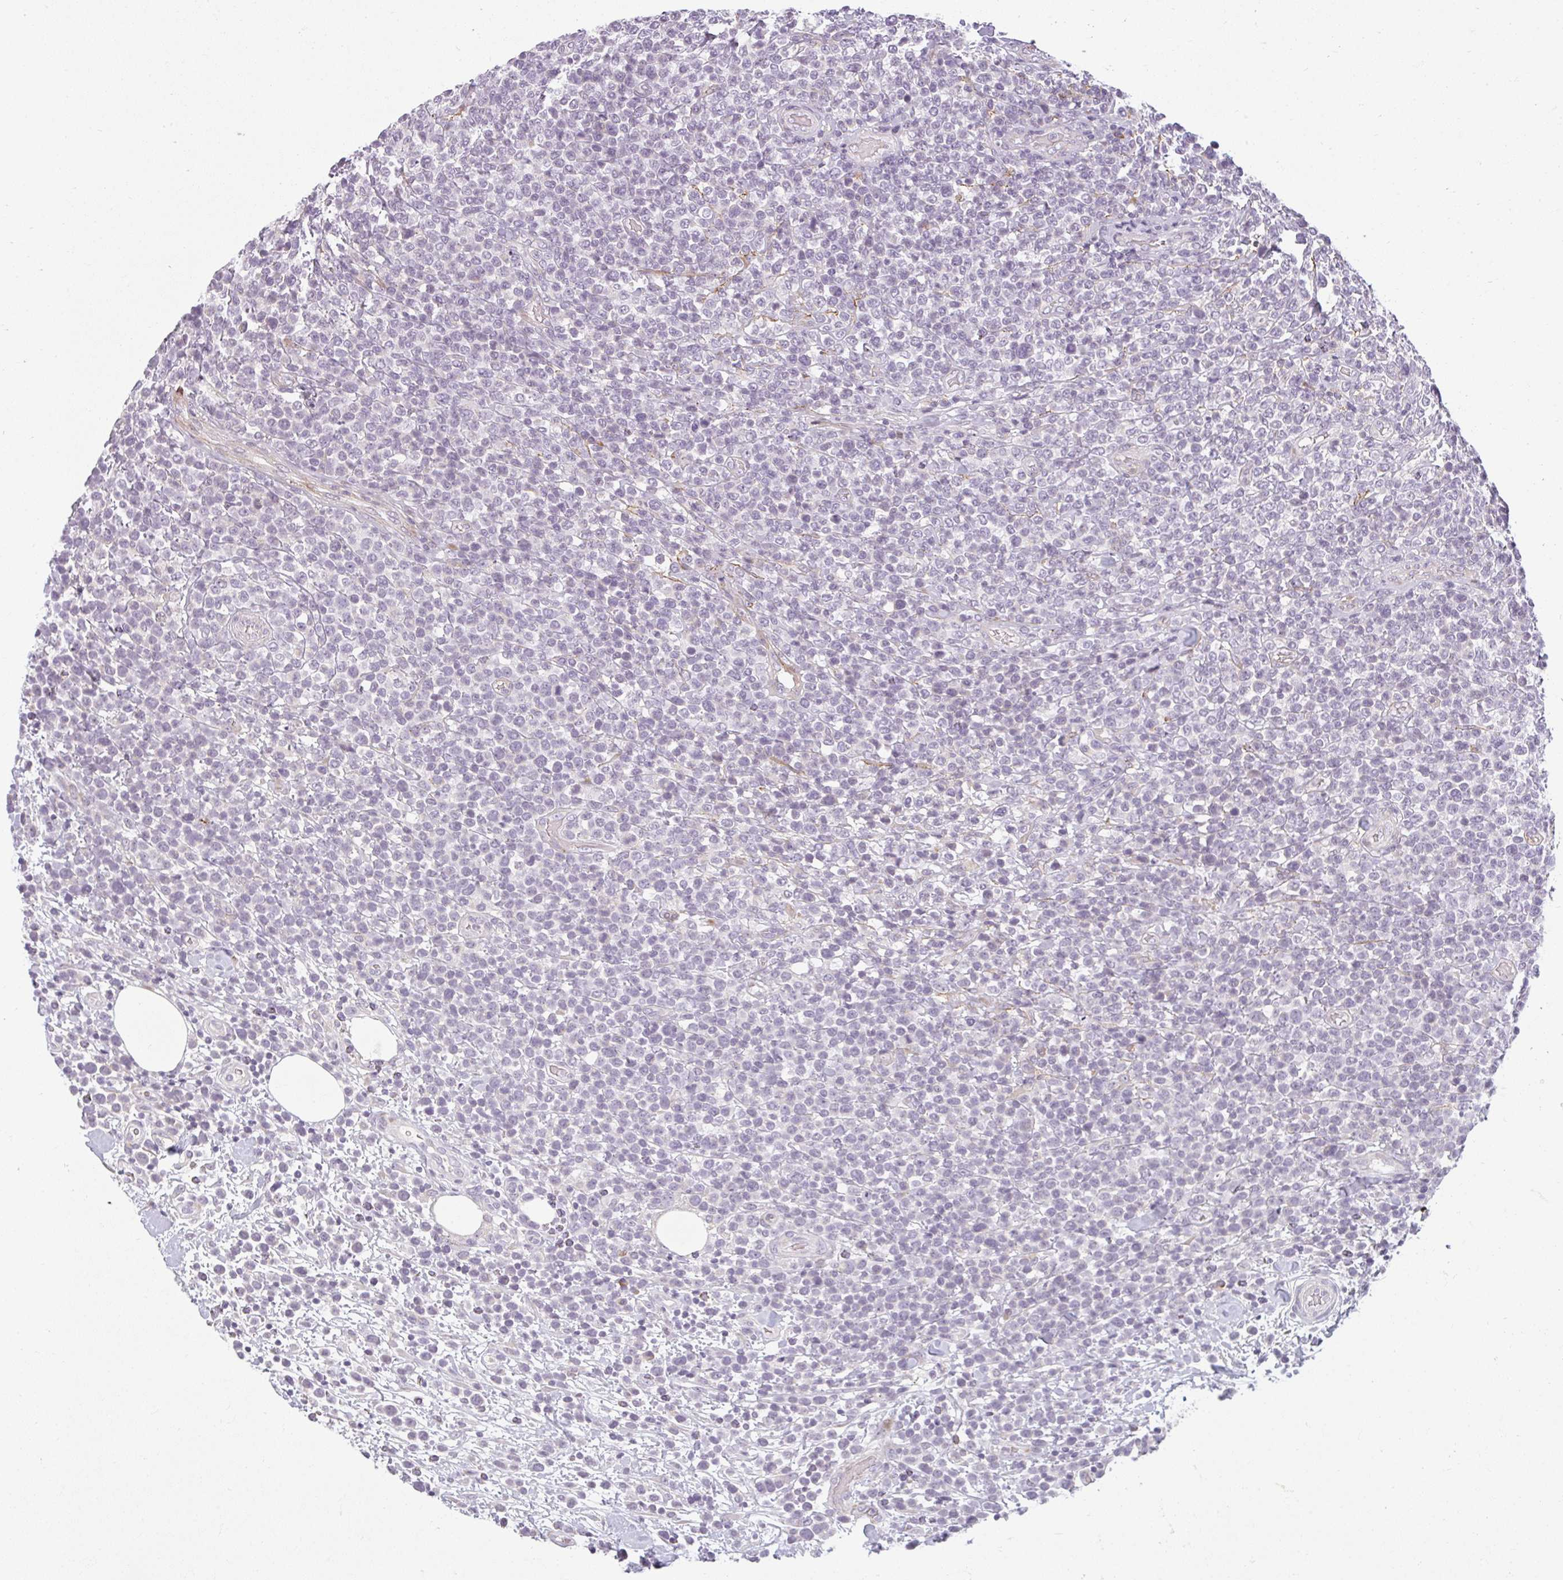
{"staining": {"intensity": "negative", "quantity": "none", "location": "none"}, "tissue": "lymphoma", "cell_type": "Tumor cells", "image_type": "cancer", "snomed": [{"axis": "morphology", "description": "Malignant lymphoma, non-Hodgkin's type, High grade"}, {"axis": "topography", "description": "Soft tissue"}], "caption": "This image is of malignant lymphoma, non-Hodgkin's type (high-grade) stained with immunohistochemistry (IHC) to label a protein in brown with the nuclei are counter-stained blue. There is no expression in tumor cells.", "gene": "ZFYVE26", "patient": {"sex": "female", "age": 56}}